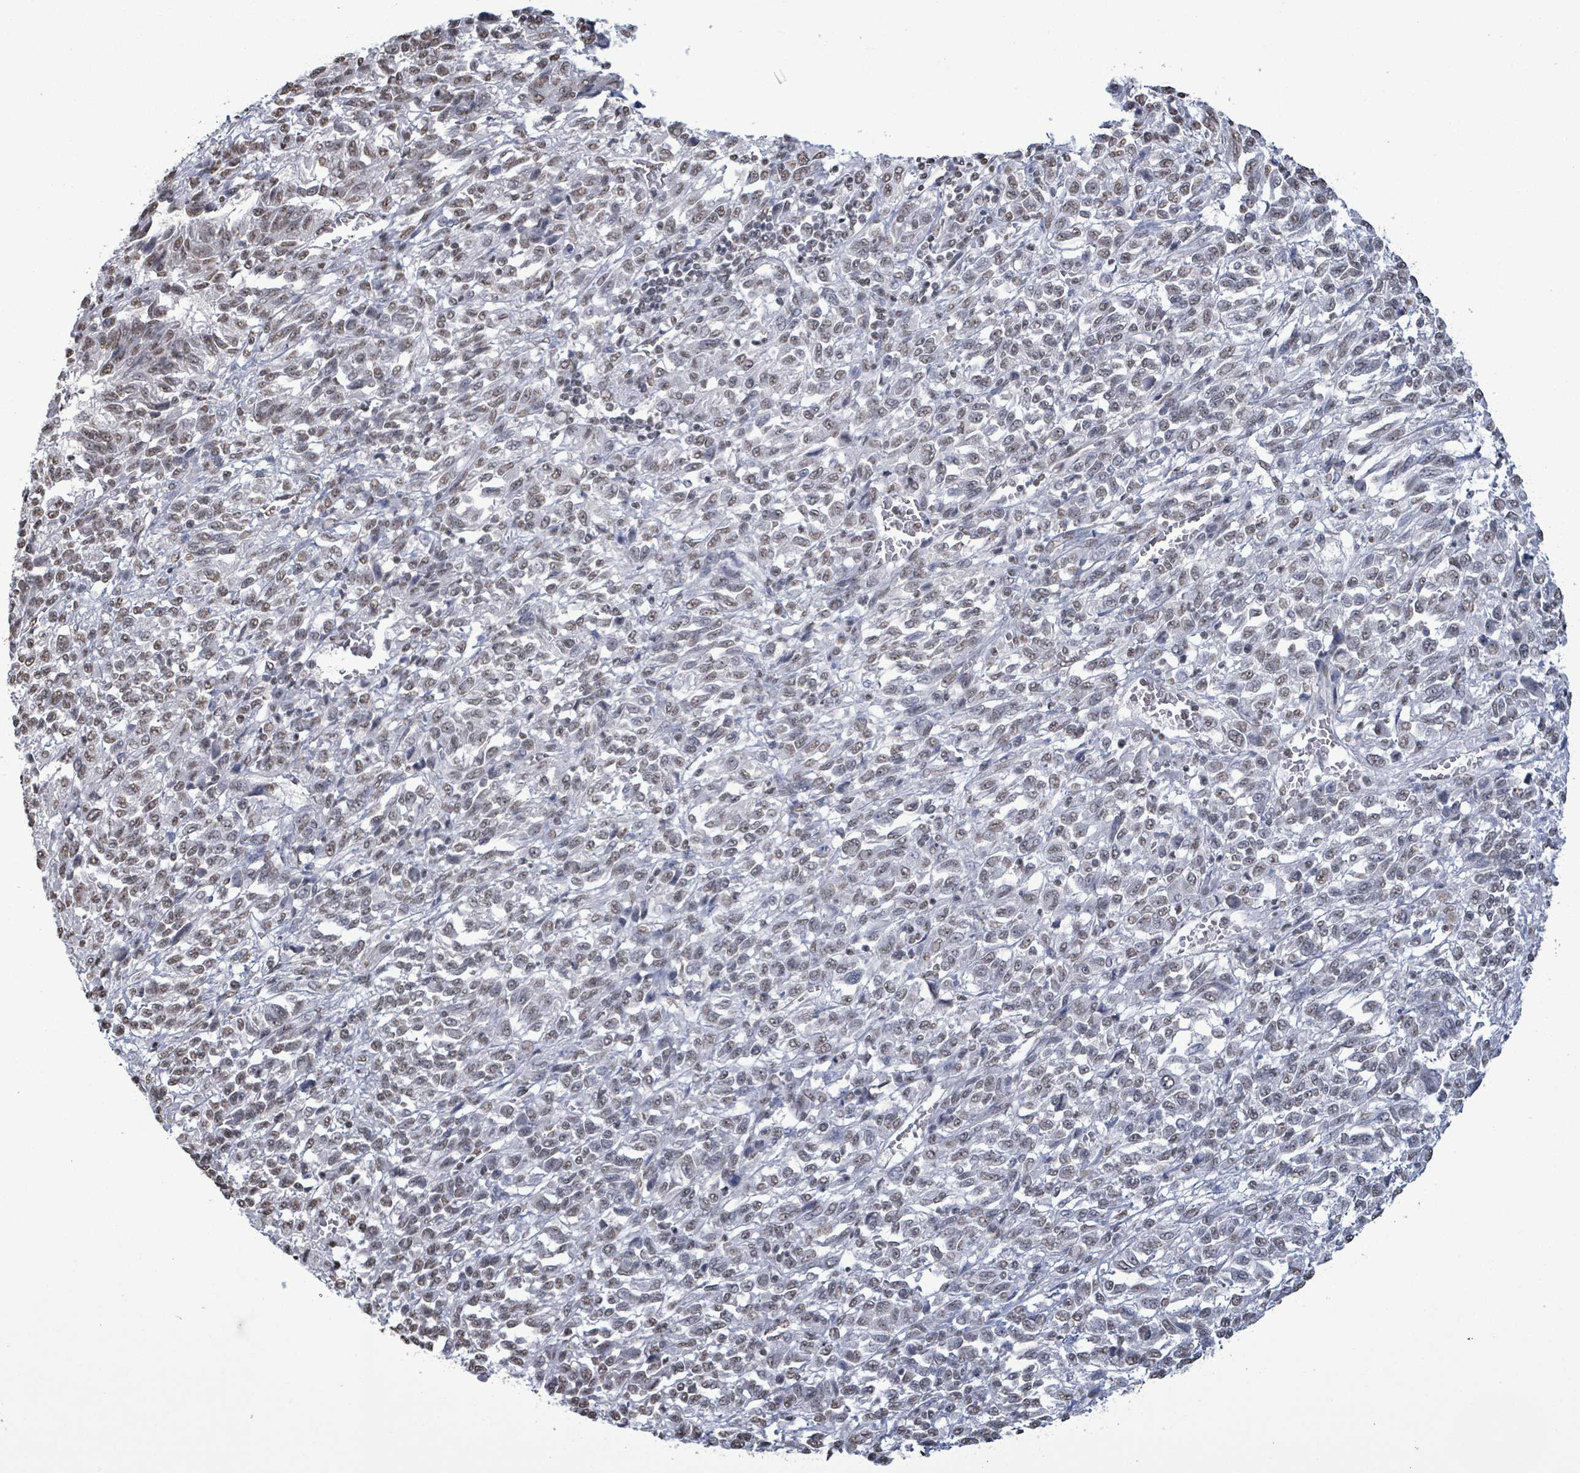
{"staining": {"intensity": "moderate", "quantity": "25%-75%", "location": "nuclear"}, "tissue": "melanoma", "cell_type": "Tumor cells", "image_type": "cancer", "snomed": [{"axis": "morphology", "description": "Malignant melanoma, Metastatic site"}, {"axis": "topography", "description": "Lung"}], "caption": "Malignant melanoma (metastatic site) stained with DAB (3,3'-diaminobenzidine) immunohistochemistry (IHC) reveals medium levels of moderate nuclear expression in approximately 25%-75% of tumor cells.", "gene": "SAMD14", "patient": {"sex": "male", "age": 64}}